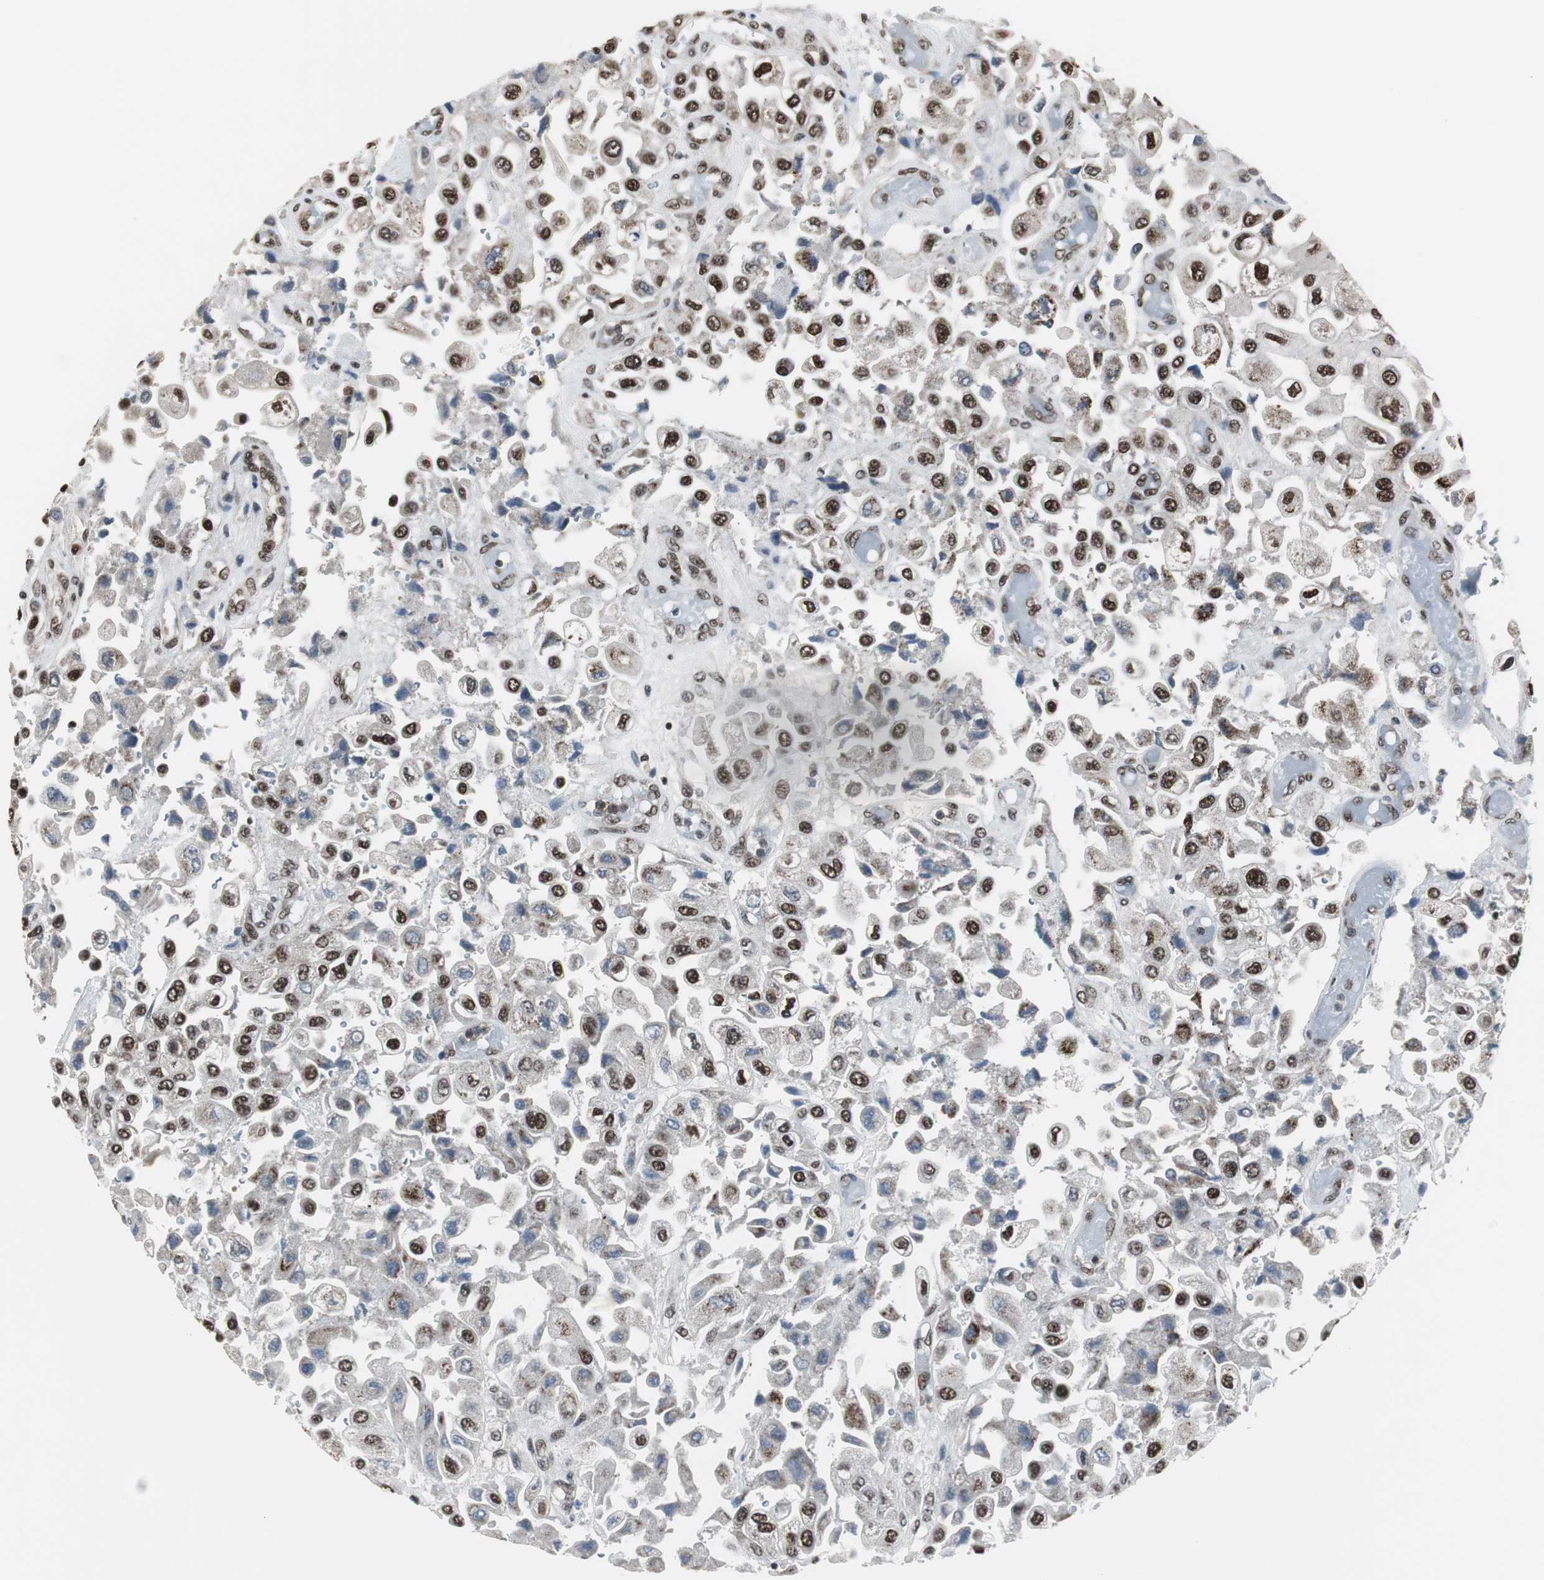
{"staining": {"intensity": "strong", "quantity": ">75%", "location": "nuclear"}, "tissue": "urothelial cancer", "cell_type": "Tumor cells", "image_type": "cancer", "snomed": [{"axis": "morphology", "description": "Urothelial carcinoma, High grade"}, {"axis": "topography", "description": "Urinary bladder"}], "caption": "A high amount of strong nuclear expression is present in about >75% of tumor cells in urothelial cancer tissue.", "gene": "CDK9", "patient": {"sex": "female", "age": 64}}